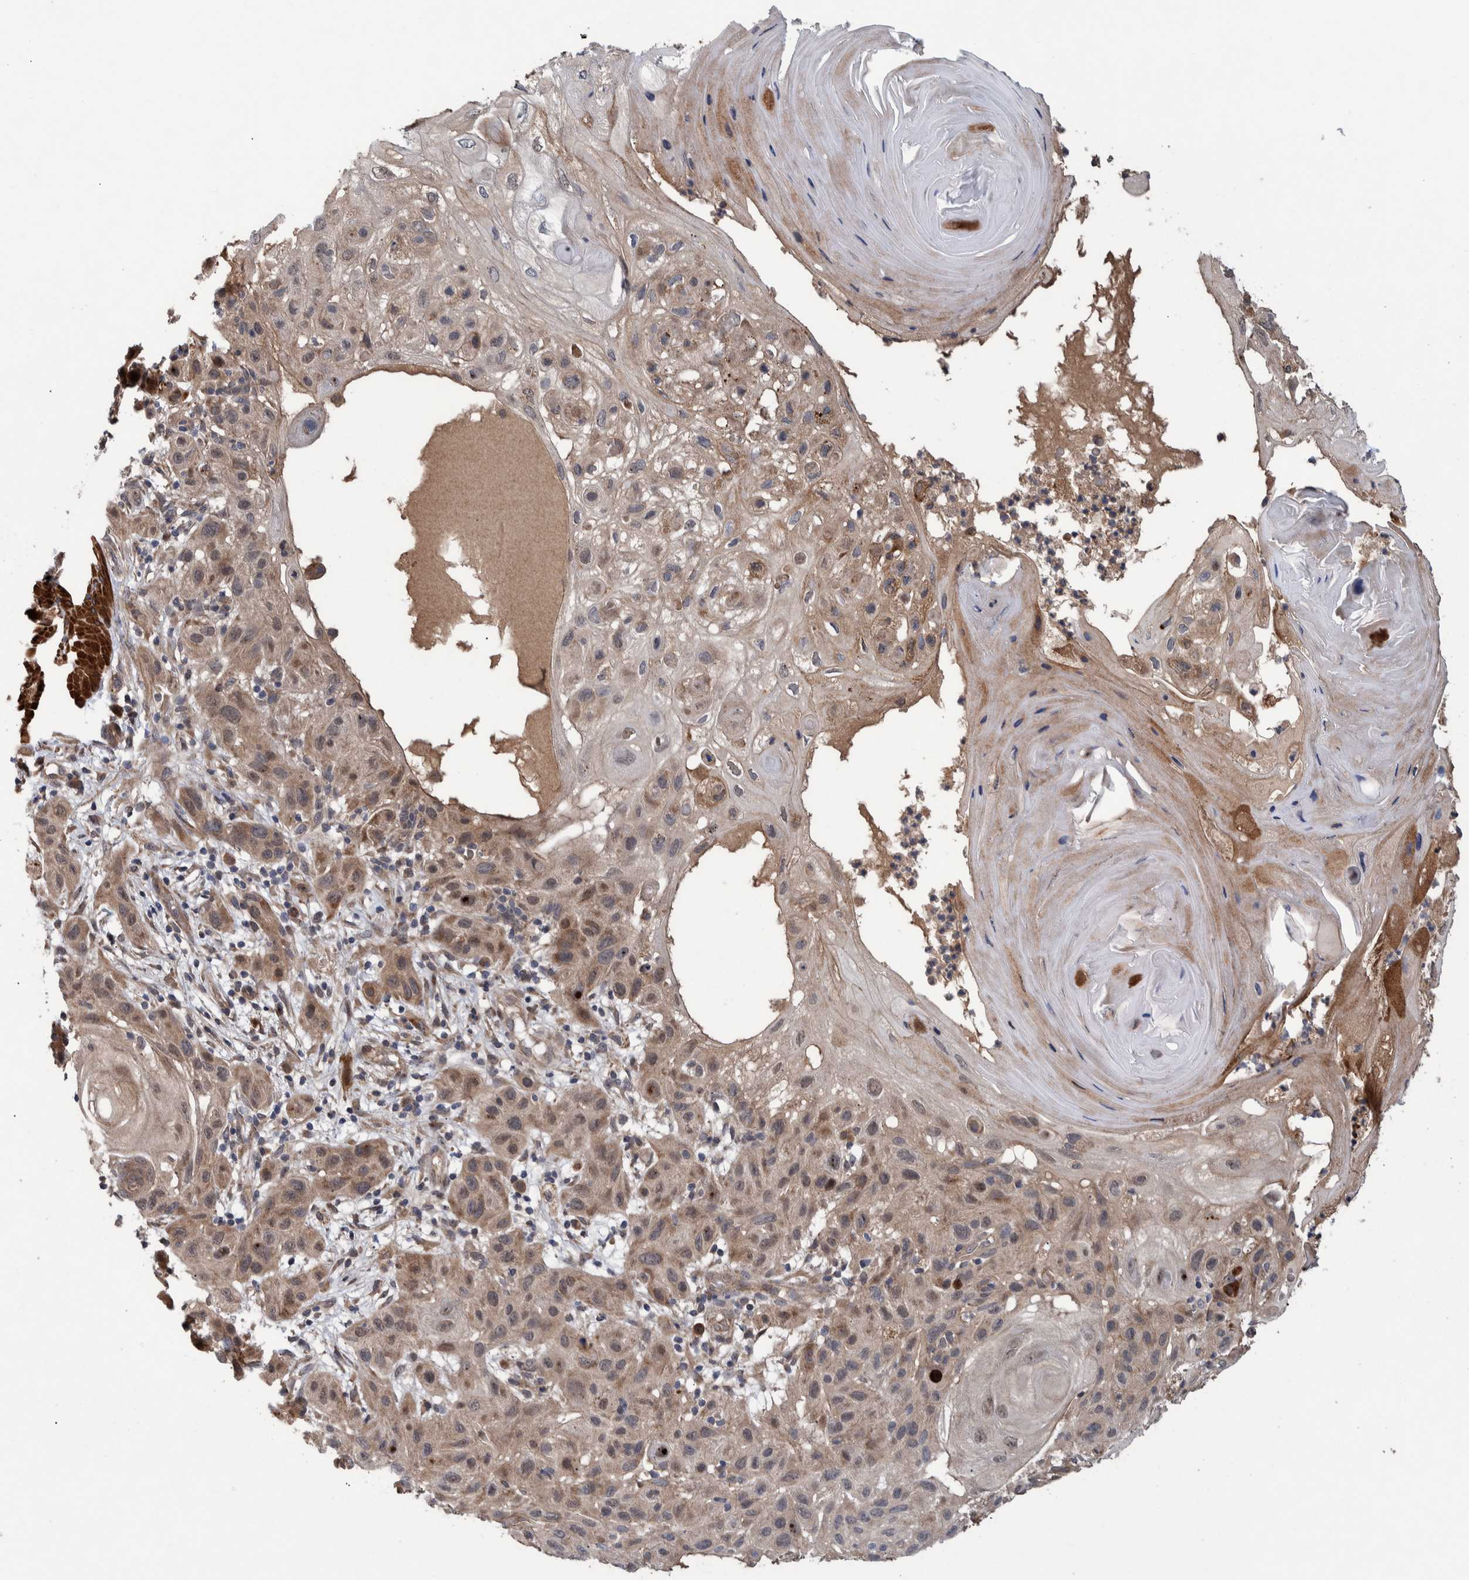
{"staining": {"intensity": "moderate", "quantity": ">75%", "location": "cytoplasmic/membranous,nuclear"}, "tissue": "skin cancer", "cell_type": "Tumor cells", "image_type": "cancer", "snomed": [{"axis": "morphology", "description": "Squamous cell carcinoma, NOS"}, {"axis": "topography", "description": "Skin"}], "caption": "IHC image of neoplastic tissue: human skin cancer stained using IHC exhibits medium levels of moderate protein expression localized specifically in the cytoplasmic/membranous and nuclear of tumor cells, appearing as a cytoplasmic/membranous and nuclear brown color.", "gene": "B3GNTL1", "patient": {"sex": "female", "age": 96}}